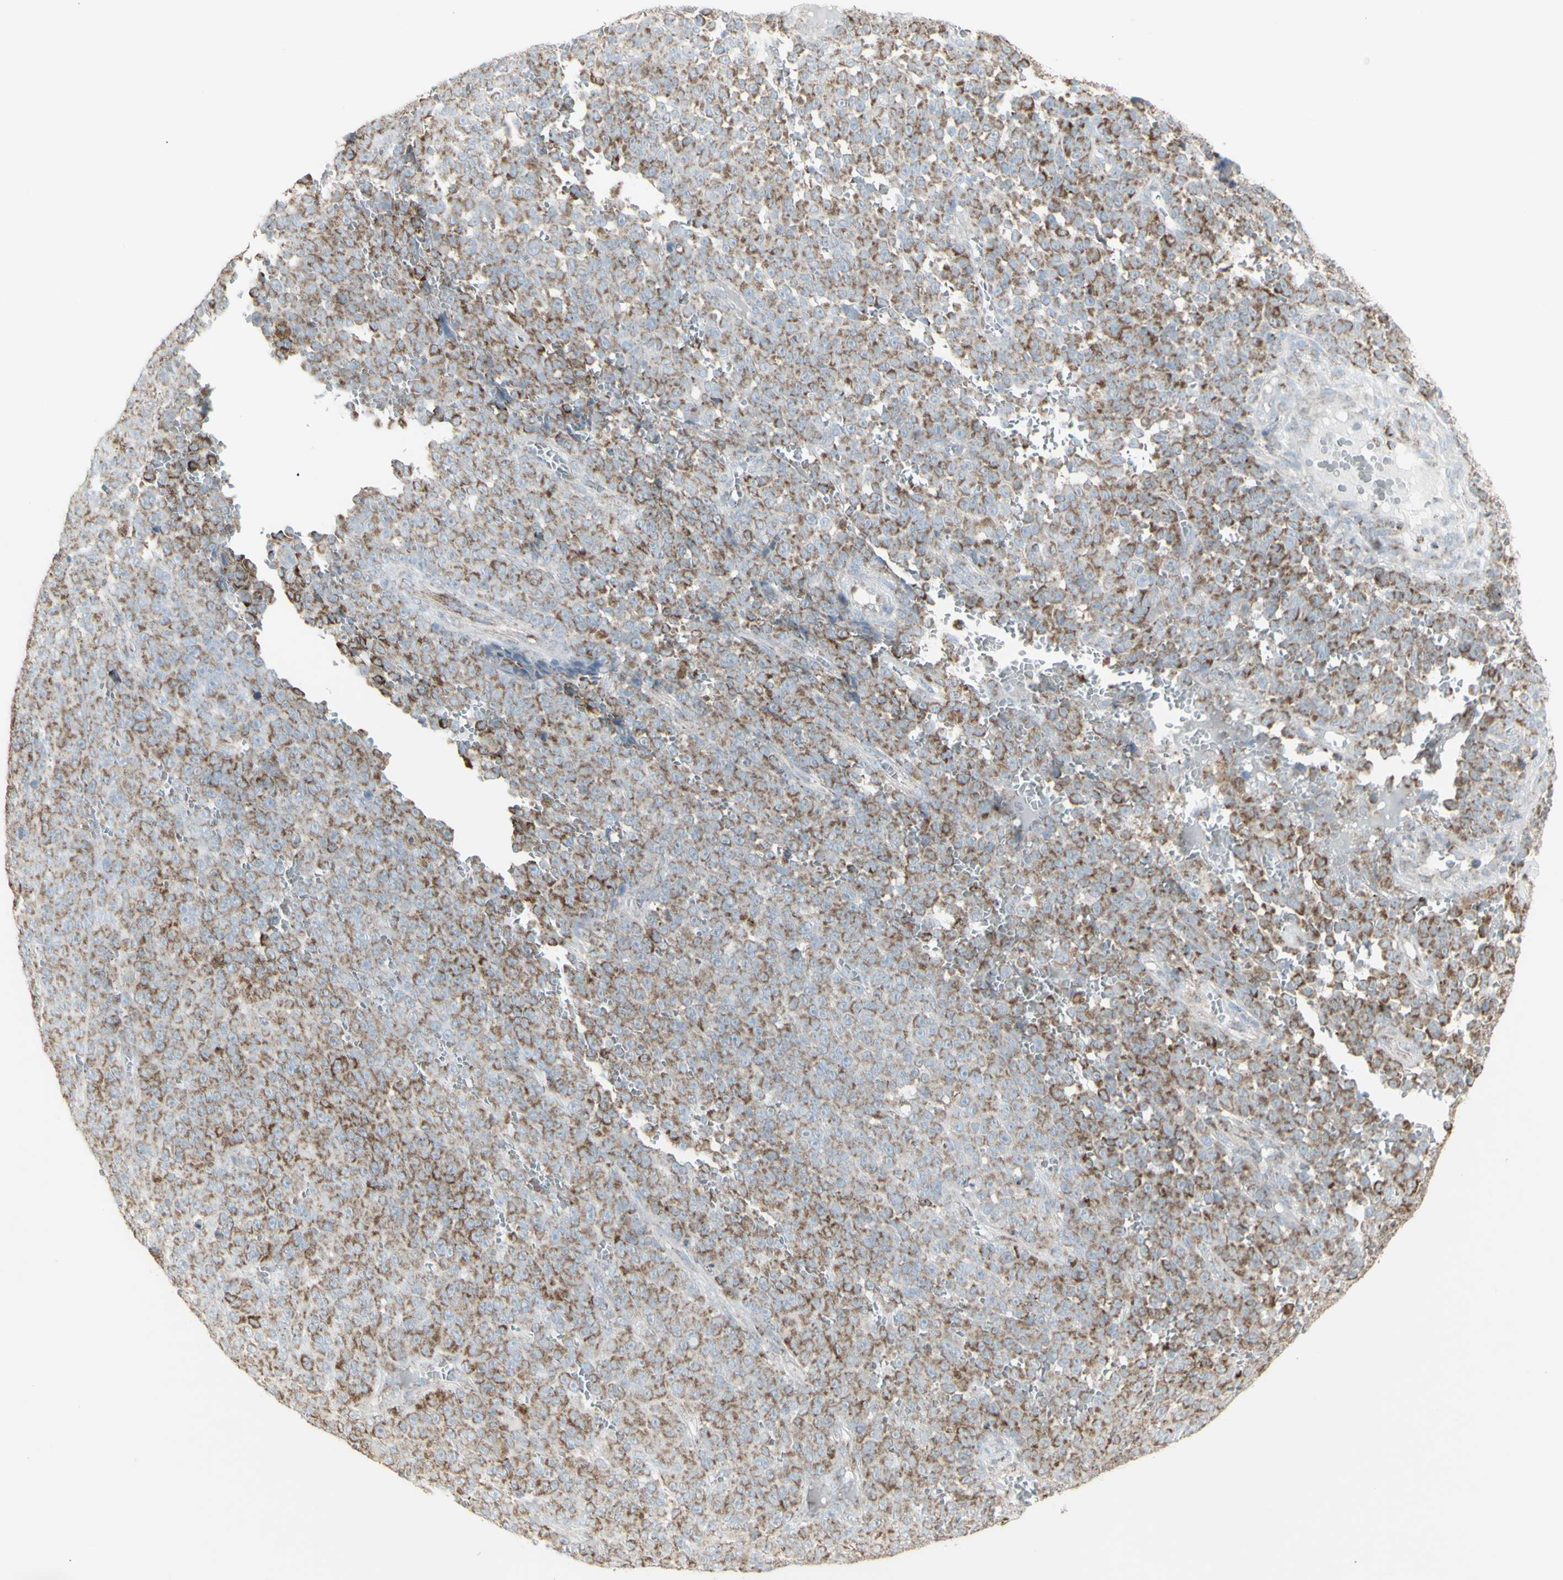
{"staining": {"intensity": "moderate", "quantity": "25%-75%", "location": "cytoplasmic/membranous"}, "tissue": "melanoma", "cell_type": "Tumor cells", "image_type": "cancer", "snomed": [{"axis": "morphology", "description": "Malignant melanoma, NOS"}, {"axis": "topography", "description": "Skin"}], "caption": "DAB (3,3'-diaminobenzidine) immunohistochemical staining of human malignant melanoma reveals moderate cytoplasmic/membranous protein staining in about 25%-75% of tumor cells.", "gene": "PLGRKT", "patient": {"sex": "female", "age": 82}}